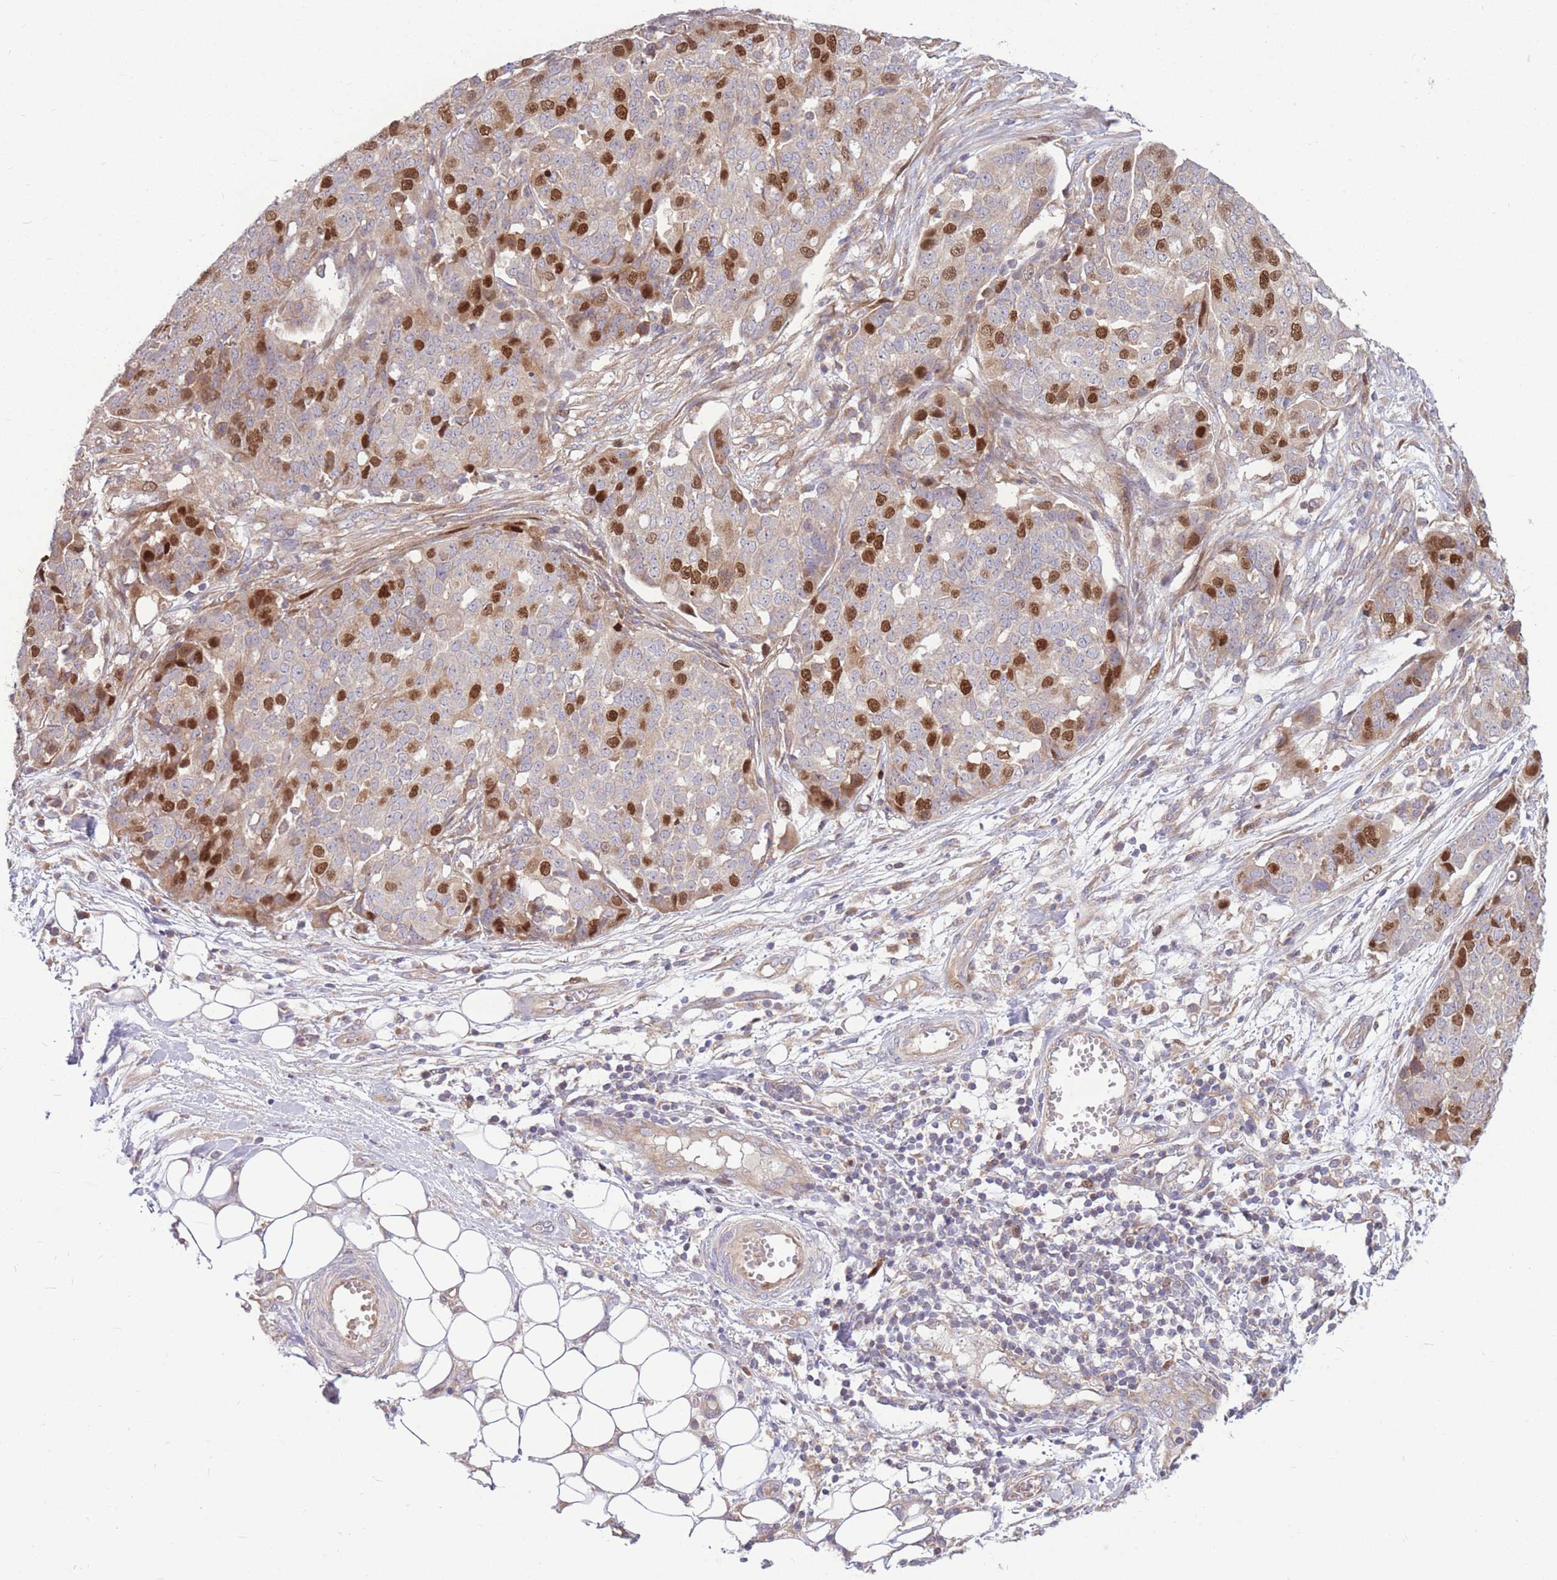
{"staining": {"intensity": "strong", "quantity": "25%-75%", "location": "nuclear"}, "tissue": "ovarian cancer", "cell_type": "Tumor cells", "image_type": "cancer", "snomed": [{"axis": "morphology", "description": "Cystadenocarcinoma, serous, NOS"}, {"axis": "topography", "description": "Soft tissue"}, {"axis": "topography", "description": "Ovary"}], "caption": "Protein staining shows strong nuclear expression in approximately 25%-75% of tumor cells in ovarian serous cystadenocarcinoma.", "gene": "GMNN", "patient": {"sex": "female", "age": 57}}